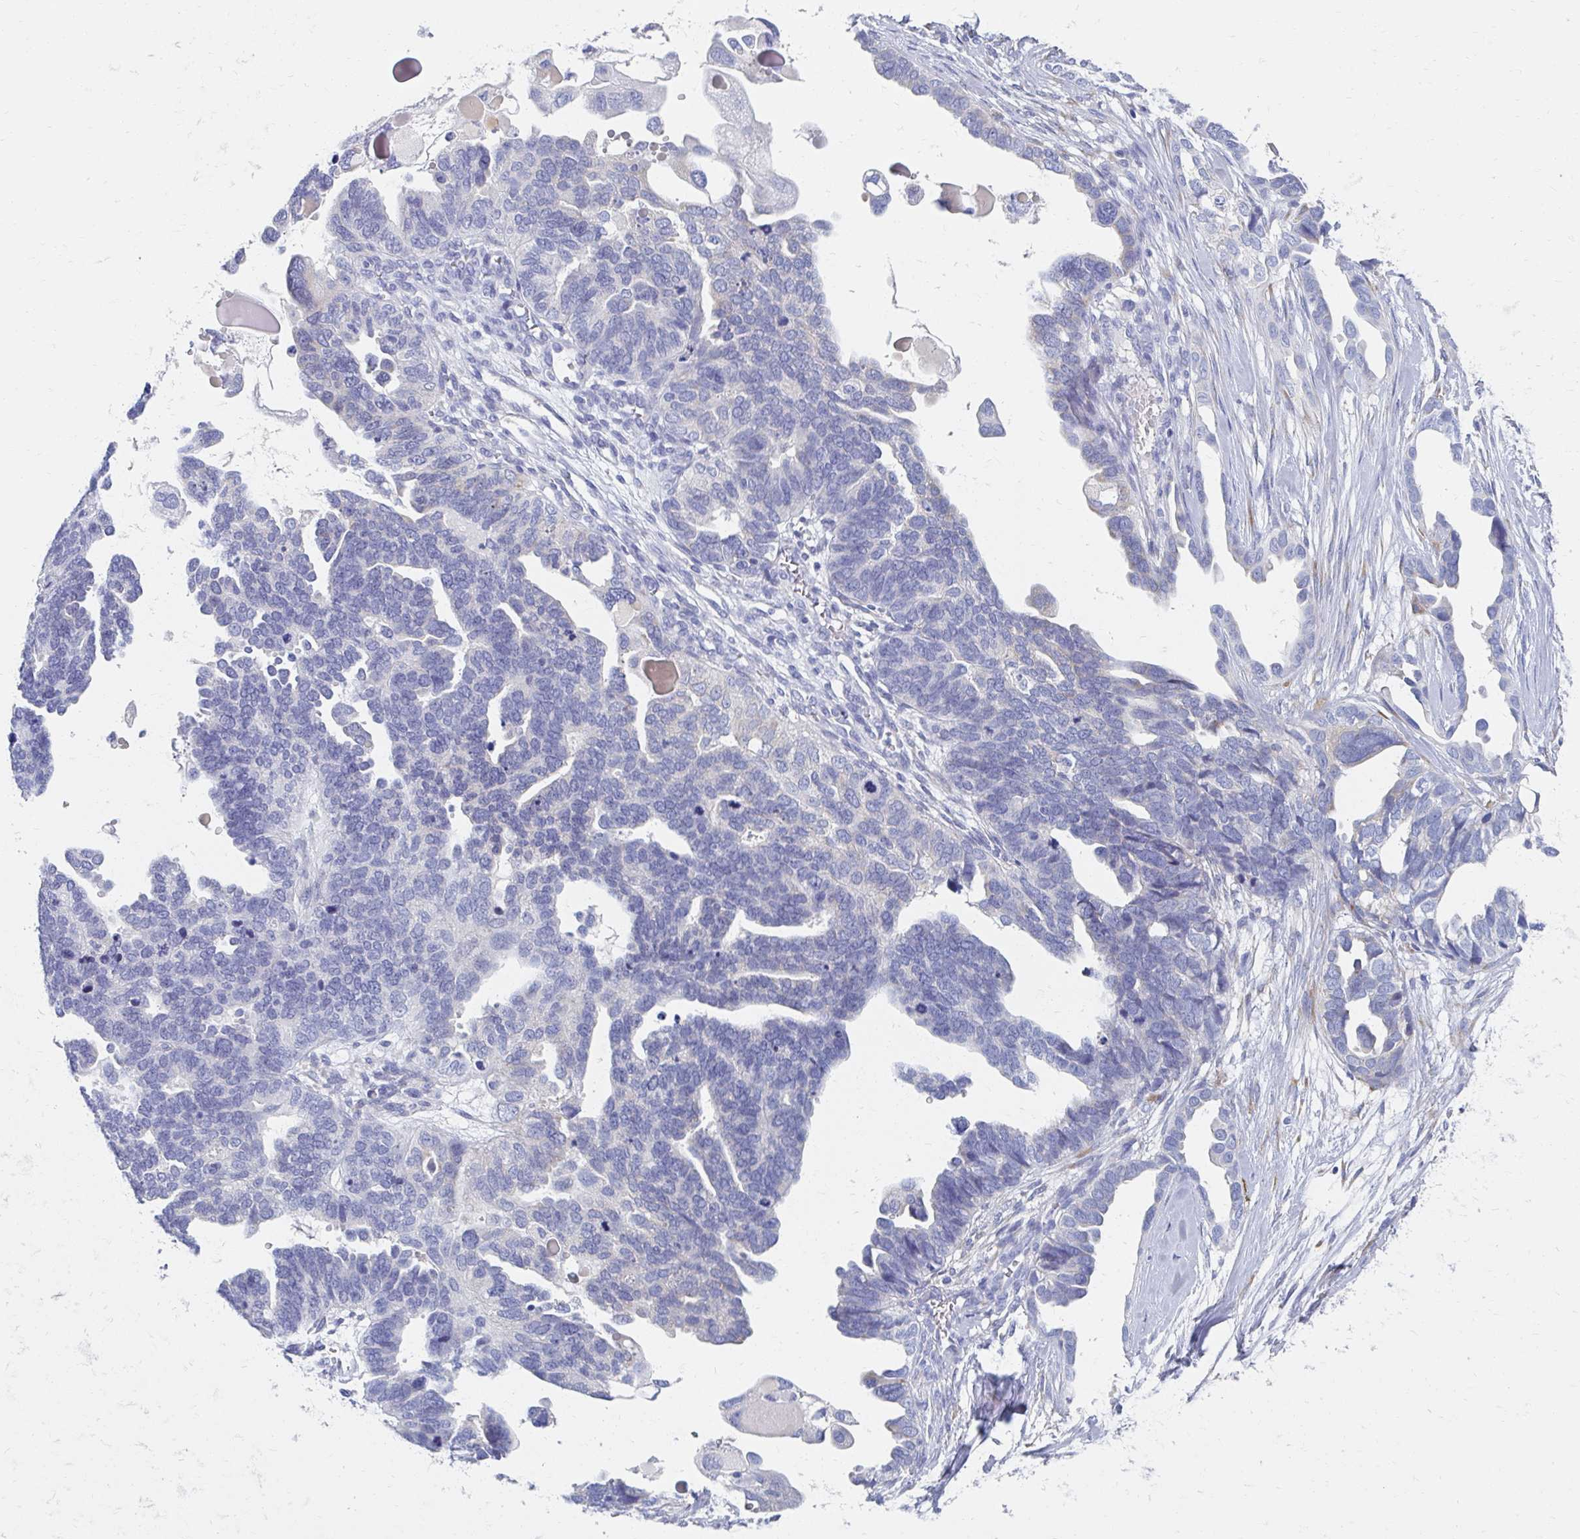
{"staining": {"intensity": "negative", "quantity": "none", "location": "none"}, "tissue": "ovarian cancer", "cell_type": "Tumor cells", "image_type": "cancer", "snomed": [{"axis": "morphology", "description": "Cystadenocarcinoma, serous, NOS"}, {"axis": "topography", "description": "Ovary"}], "caption": "Ovarian cancer (serous cystadenocarcinoma) was stained to show a protein in brown. There is no significant positivity in tumor cells.", "gene": "MYLK2", "patient": {"sex": "female", "age": 51}}